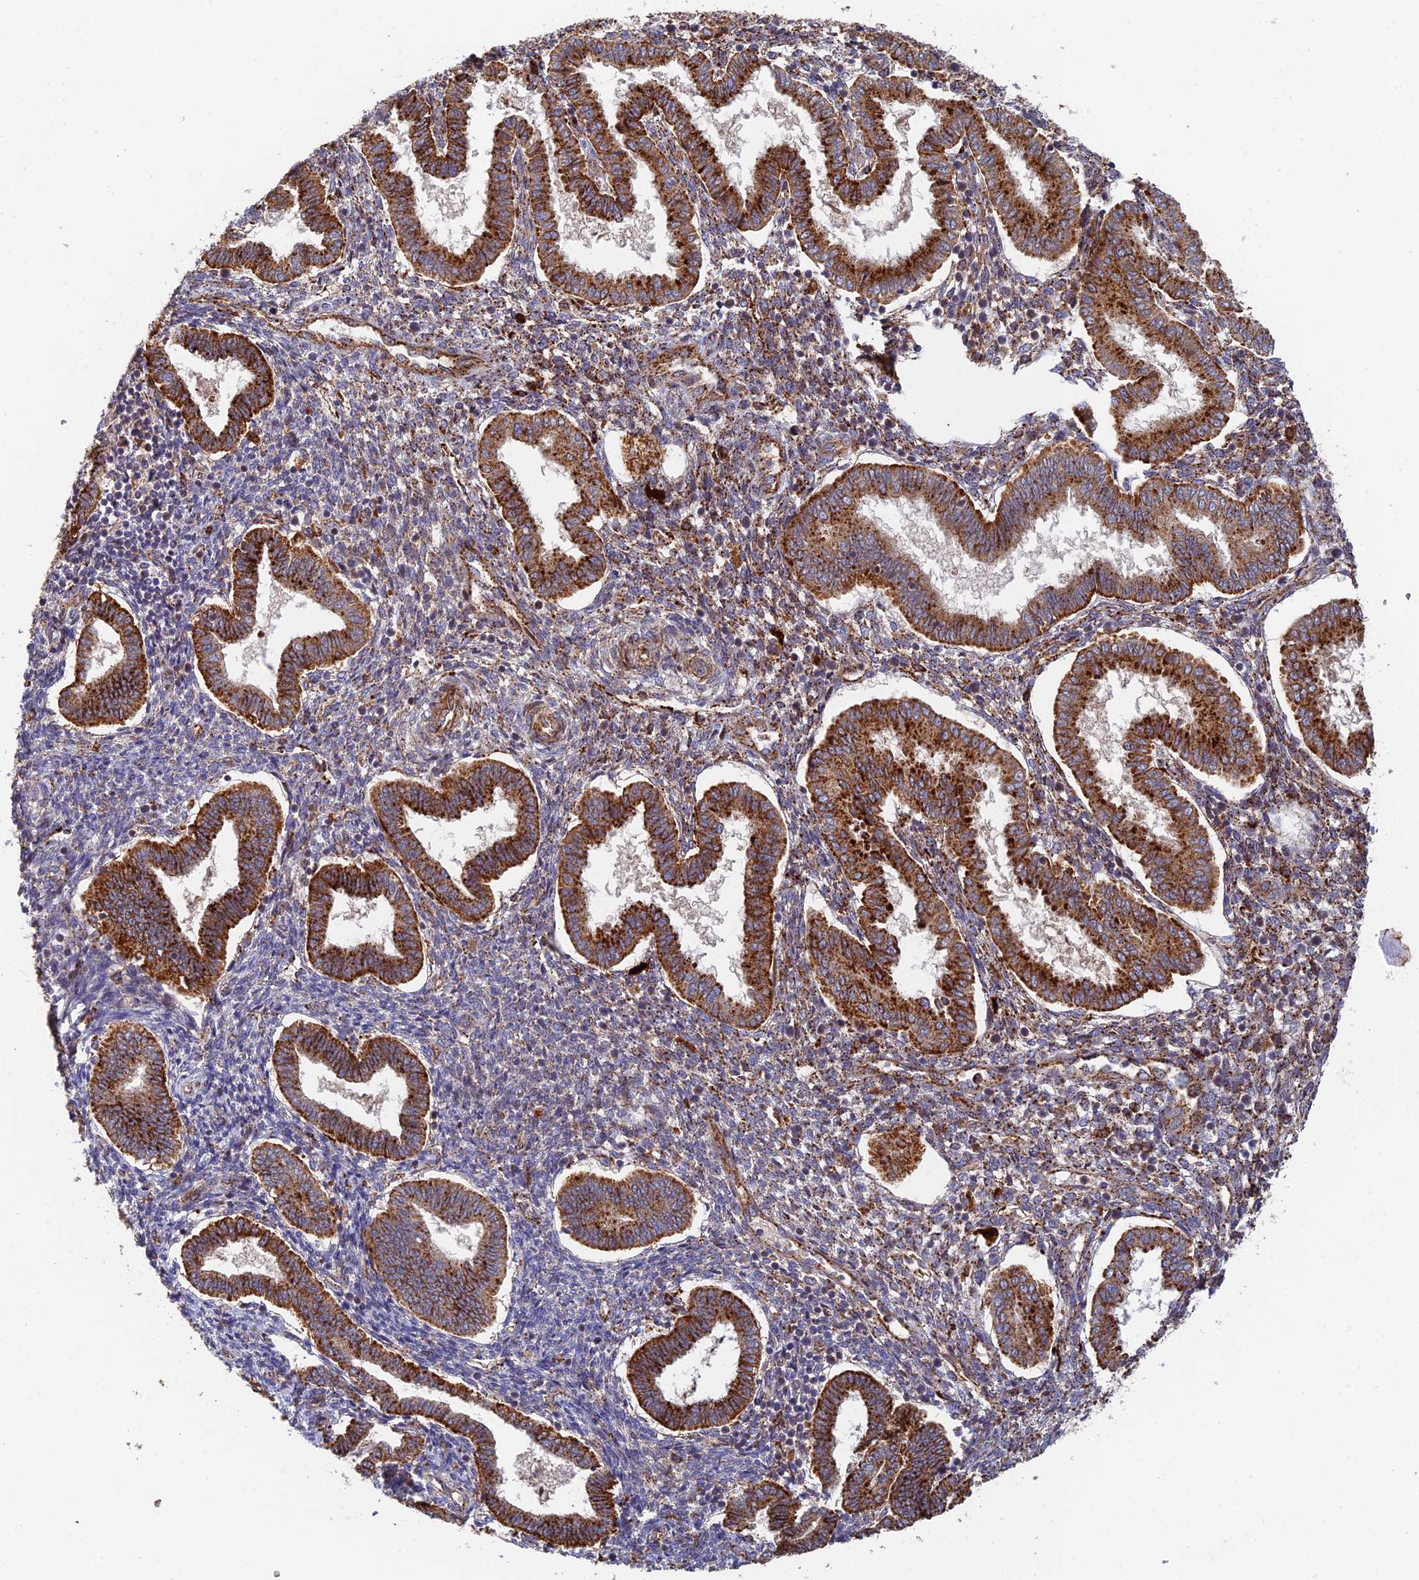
{"staining": {"intensity": "moderate", "quantity": ">75%", "location": "cytoplasmic/membranous"}, "tissue": "endometrium", "cell_type": "Cells in endometrial stroma", "image_type": "normal", "snomed": [{"axis": "morphology", "description": "Normal tissue, NOS"}, {"axis": "topography", "description": "Endometrium"}], "caption": "Immunohistochemical staining of benign human endometrium reveals medium levels of moderate cytoplasmic/membranous positivity in about >75% of cells in endometrial stroma. The staining was performed using DAB (3,3'-diaminobenzidine) to visualize the protein expression in brown, while the nuclei were stained in blue with hematoxylin (Magnification: 20x).", "gene": "PPP2R3C", "patient": {"sex": "female", "age": 24}}